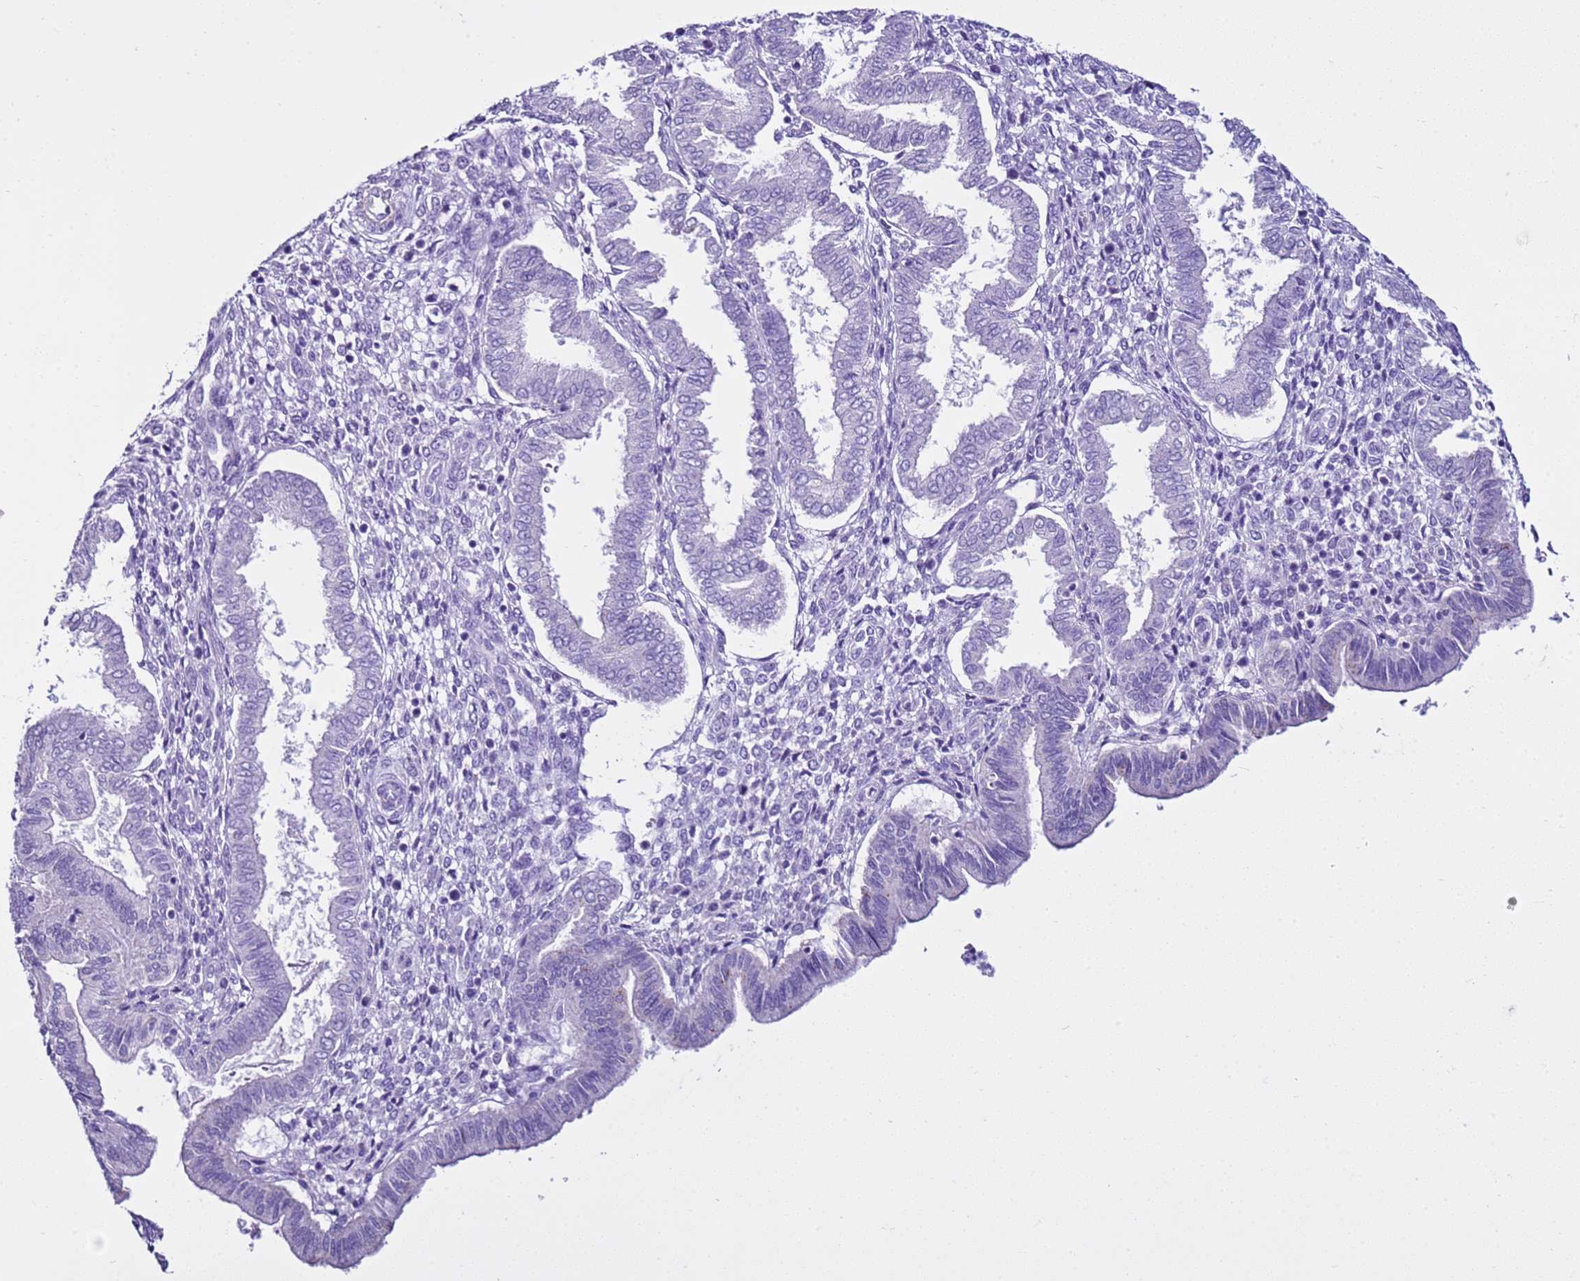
{"staining": {"intensity": "negative", "quantity": "none", "location": "none"}, "tissue": "endometrium", "cell_type": "Cells in endometrial stroma", "image_type": "normal", "snomed": [{"axis": "morphology", "description": "Normal tissue, NOS"}, {"axis": "topography", "description": "Endometrium"}], "caption": "This photomicrograph is of unremarkable endometrium stained with immunohistochemistry (IHC) to label a protein in brown with the nuclei are counter-stained blue. There is no positivity in cells in endometrial stroma.", "gene": "LCMT1", "patient": {"sex": "female", "age": 24}}